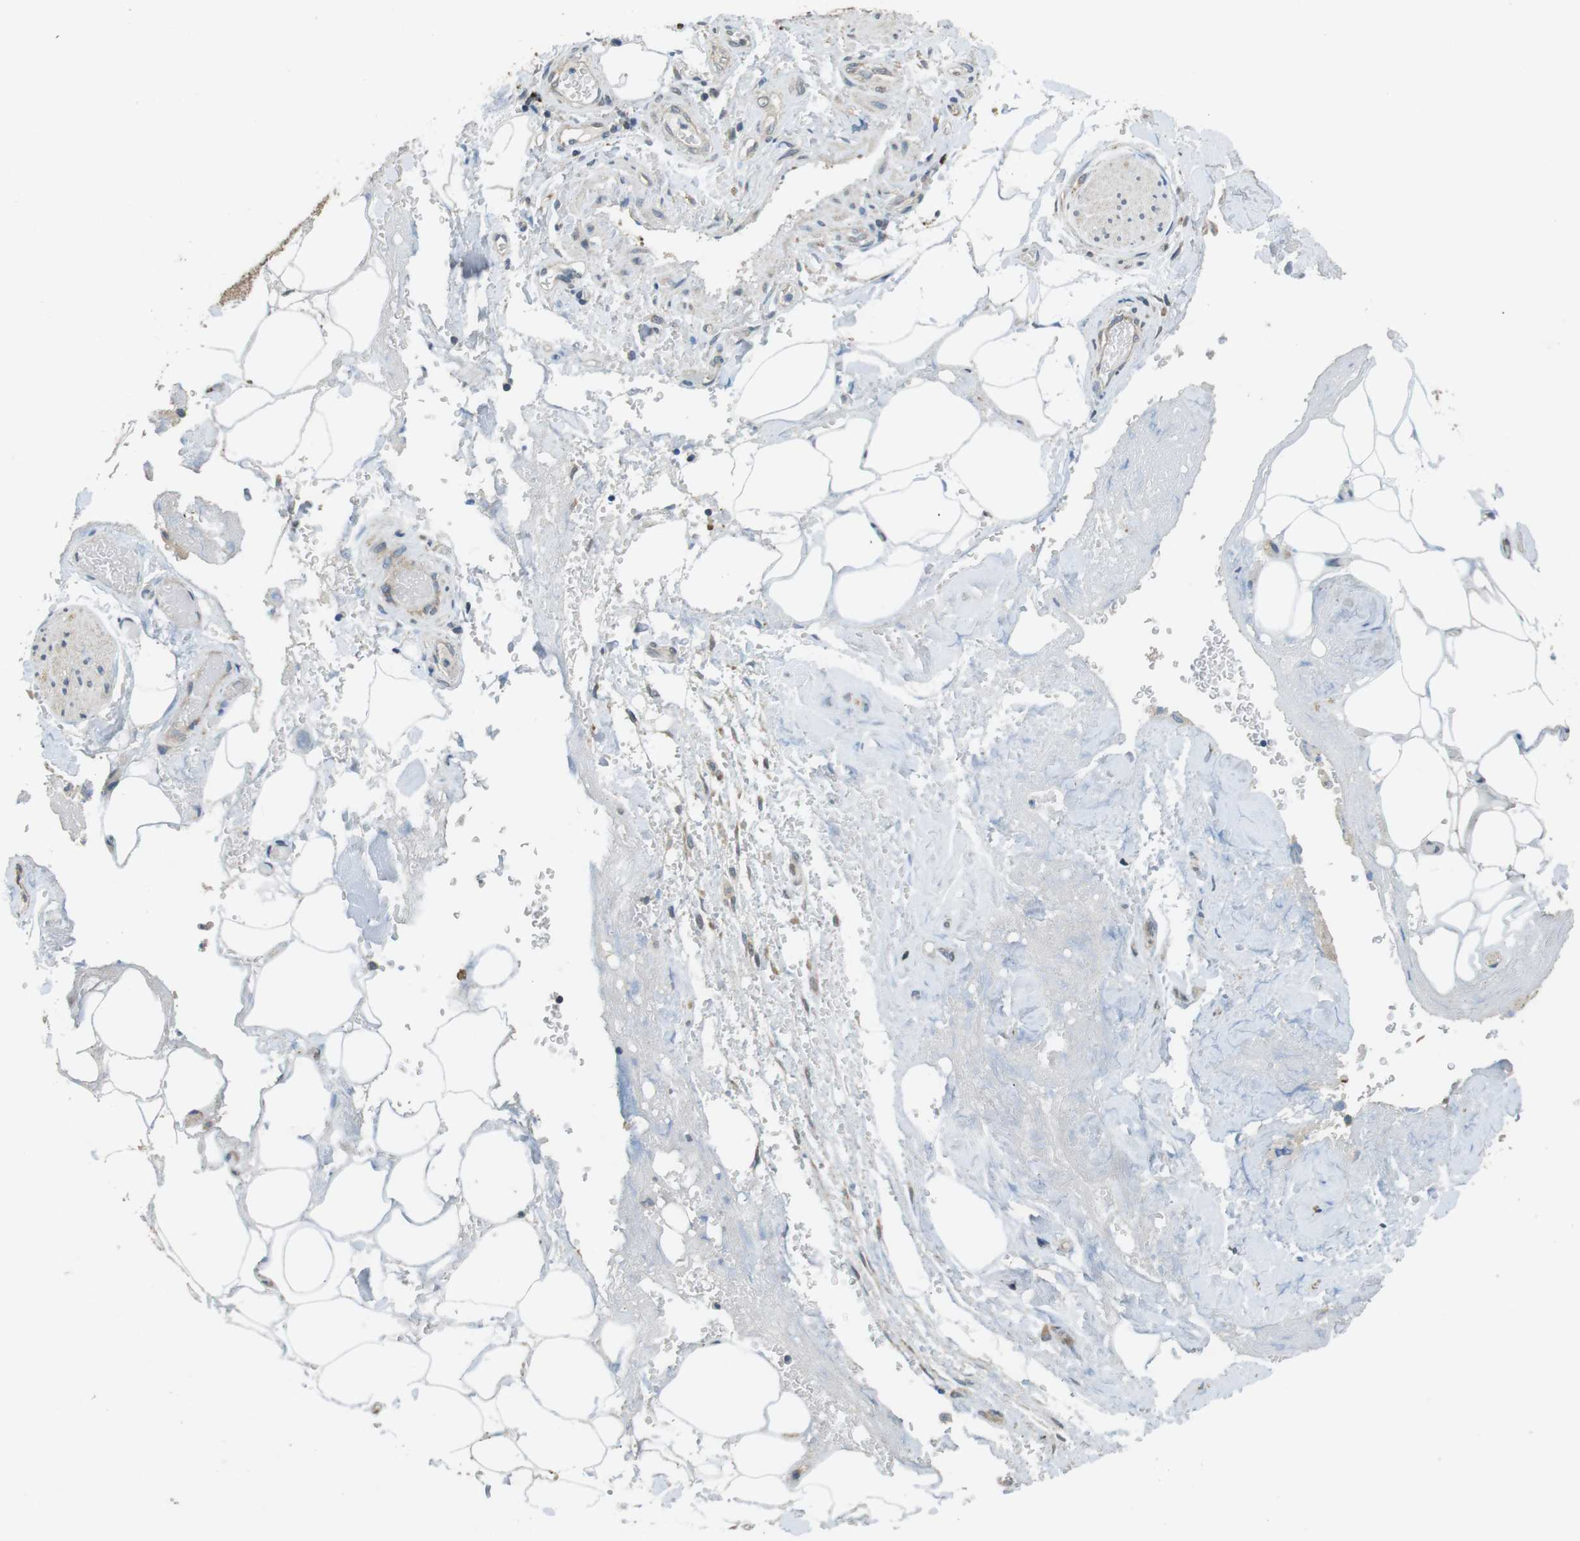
{"staining": {"intensity": "negative", "quantity": "none", "location": "none"}, "tissue": "adipose tissue", "cell_type": "Adipocytes", "image_type": "normal", "snomed": [{"axis": "morphology", "description": "Normal tissue, NOS"}, {"axis": "morphology", "description": "Cholangiocarcinoma"}, {"axis": "topography", "description": "Liver"}, {"axis": "topography", "description": "Peripheral nerve tissue"}], "caption": "DAB (3,3'-diaminobenzidine) immunohistochemical staining of normal adipose tissue shows no significant positivity in adipocytes.", "gene": "CLDN7", "patient": {"sex": "male", "age": 50}}